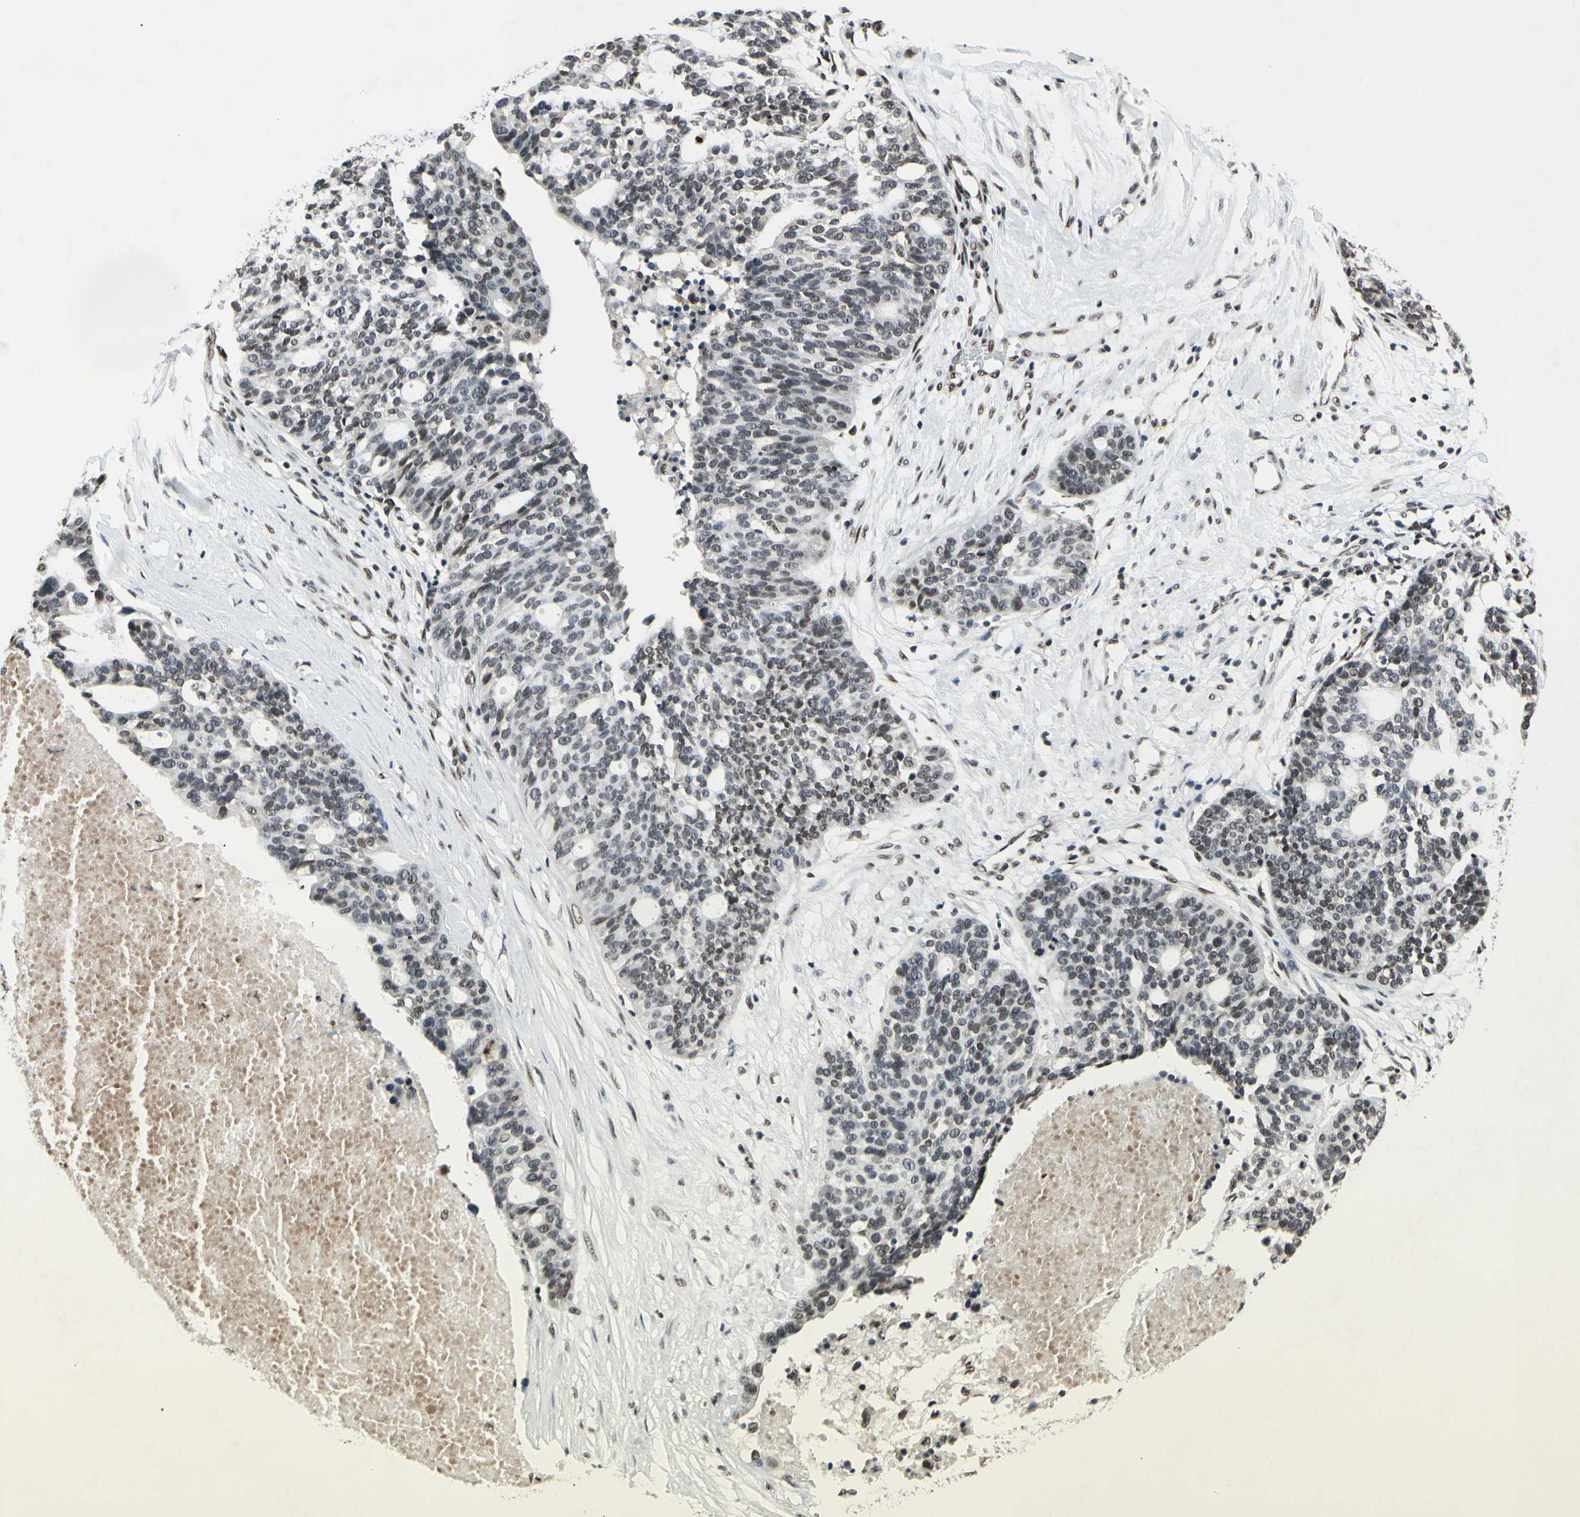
{"staining": {"intensity": "moderate", "quantity": "25%-75%", "location": "nuclear"}, "tissue": "ovarian cancer", "cell_type": "Tumor cells", "image_type": "cancer", "snomed": [{"axis": "morphology", "description": "Cystadenocarcinoma, serous, NOS"}, {"axis": "topography", "description": "Ovary"}], "caption": "Immunohistochemical staining of human serous cystadenocarcinoma (ovarian) exhibits moderate nuclear protein expression in approximately 25%-75% of tumor cells.", "gene": "RECQL", "patient": {"sex": "female", "age": 59}}